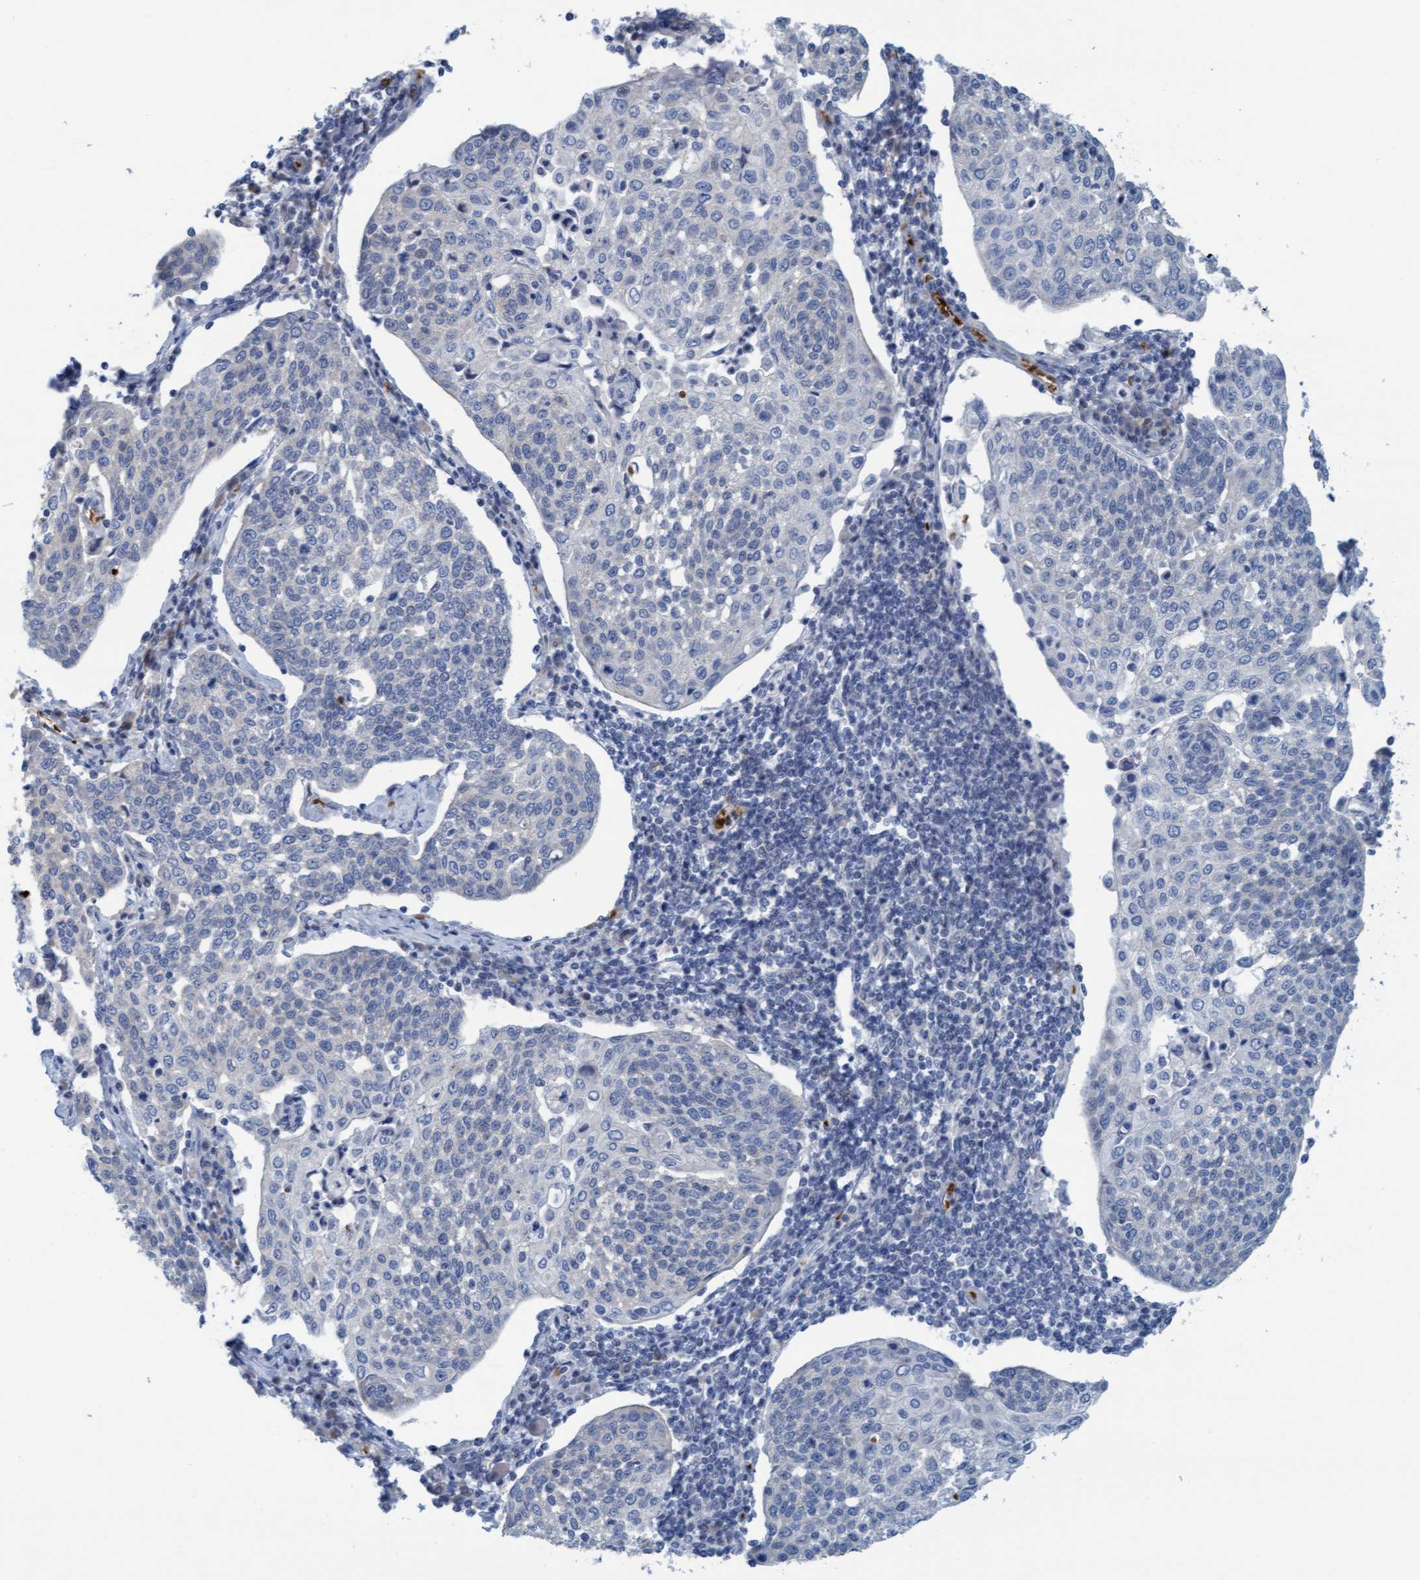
{"staining": {"intensity": "negative", "quantity": "none", "location": "none"}, "tissue": "cervical cancer", "cell_type": "Tumor cells", "image_type": "cancer", "snomed": [{"axis": "morphology", "description": "Squamous cell carcinoma, NOS"}, {"axis": "topography", "description": "Cervix"}], "caption": "Immunohistochemistry photomicrograph of neoplastic tissue: squamous cell carcinoma (cervical) stained with DAB (3,3'-diaminobenzidine) shows no significant protein staining in tumor cells.", "gene": "P2RX5", "patient": {"sex": "female", "age": 34}}